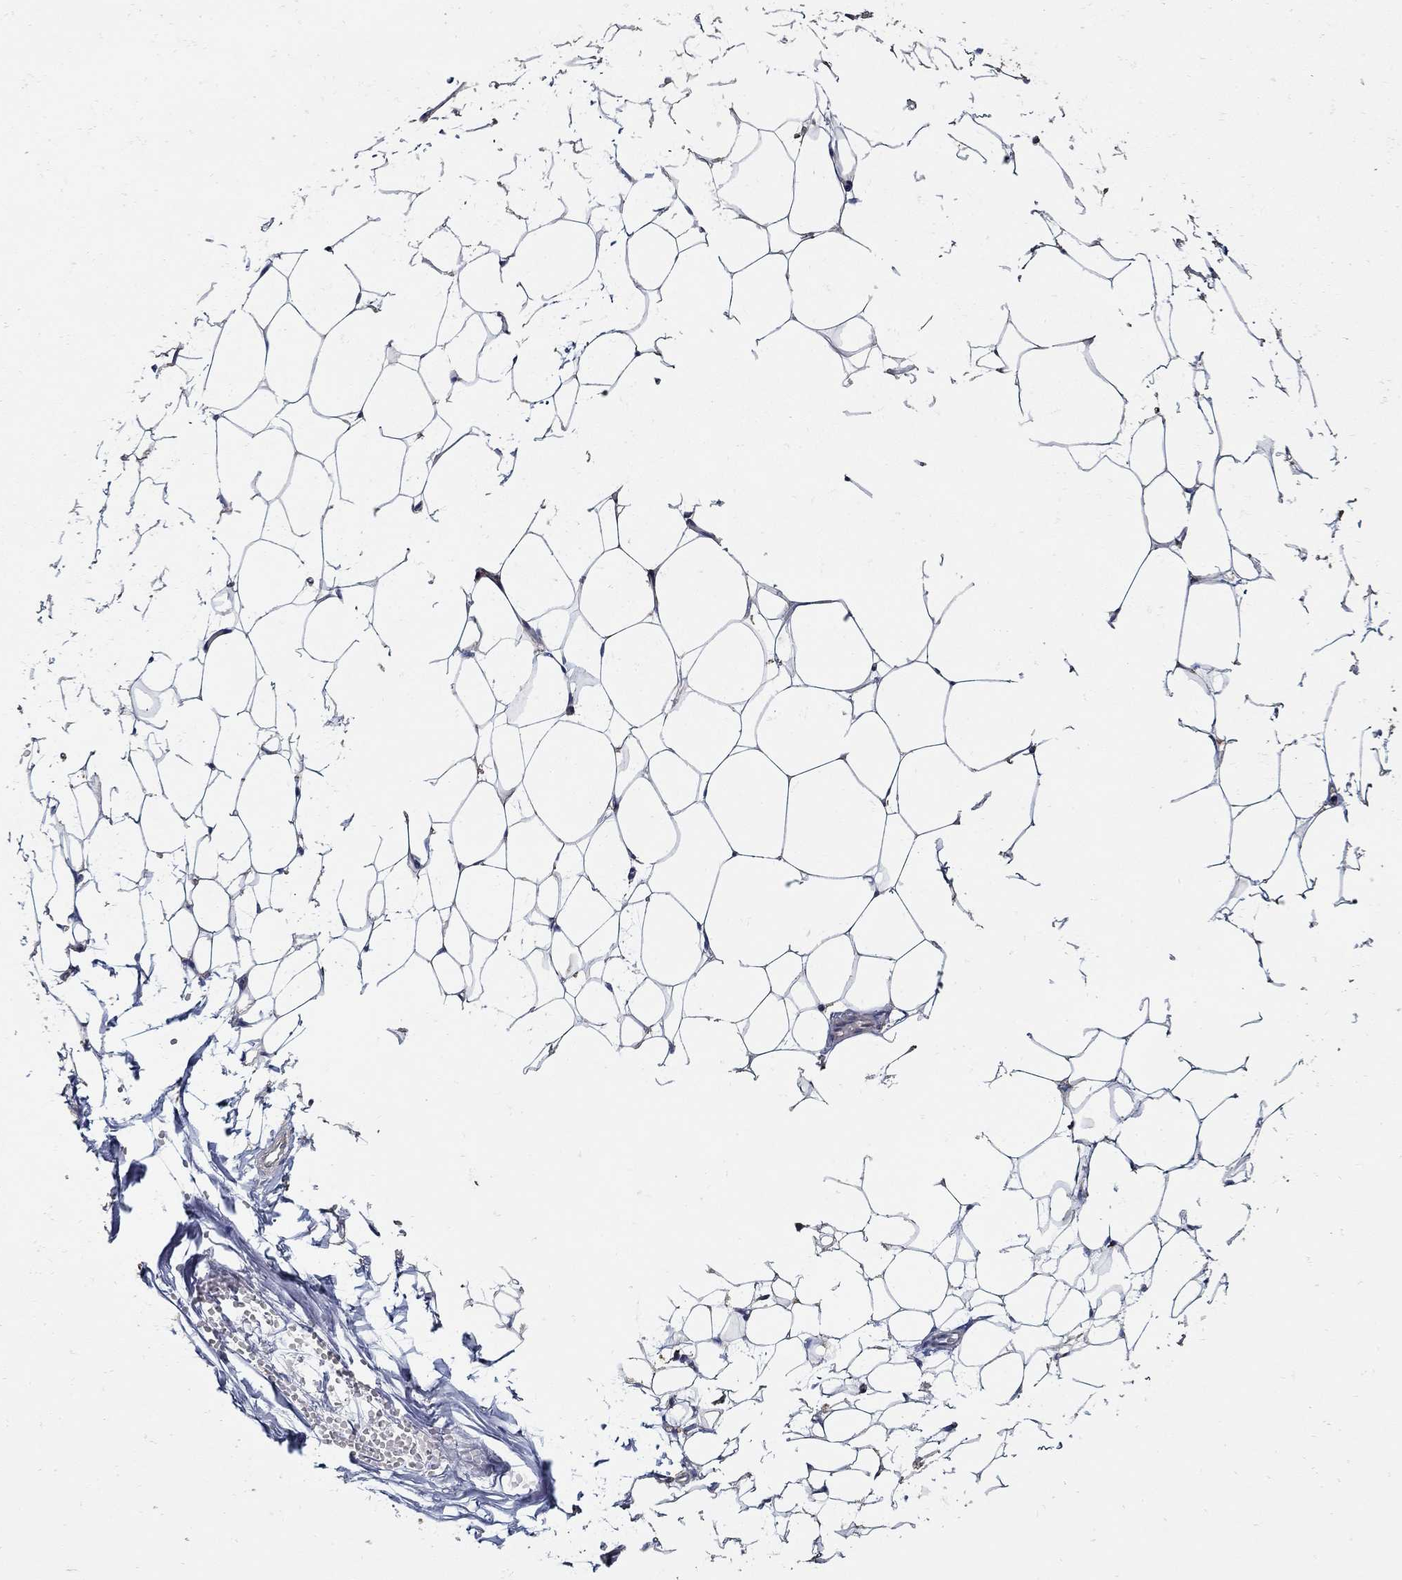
{"staining": {"intensity": "negative", "quantity": "none", "location": "none"}, "tissue": "breast", "cell_type": "Adipocytes", "image_type": "normal", "snomed": [{"axis": "morphology", "description": "Normal tissue, NOS"}, {"axis": "topography", "description": "Breast"}], "caption": "Human breast stained for a protein using immunohistochemistry (IHC) displays no positivity in adipocytes.", "gene": "EMILIN3", "patient": {"sex": "female", "age": 37}}